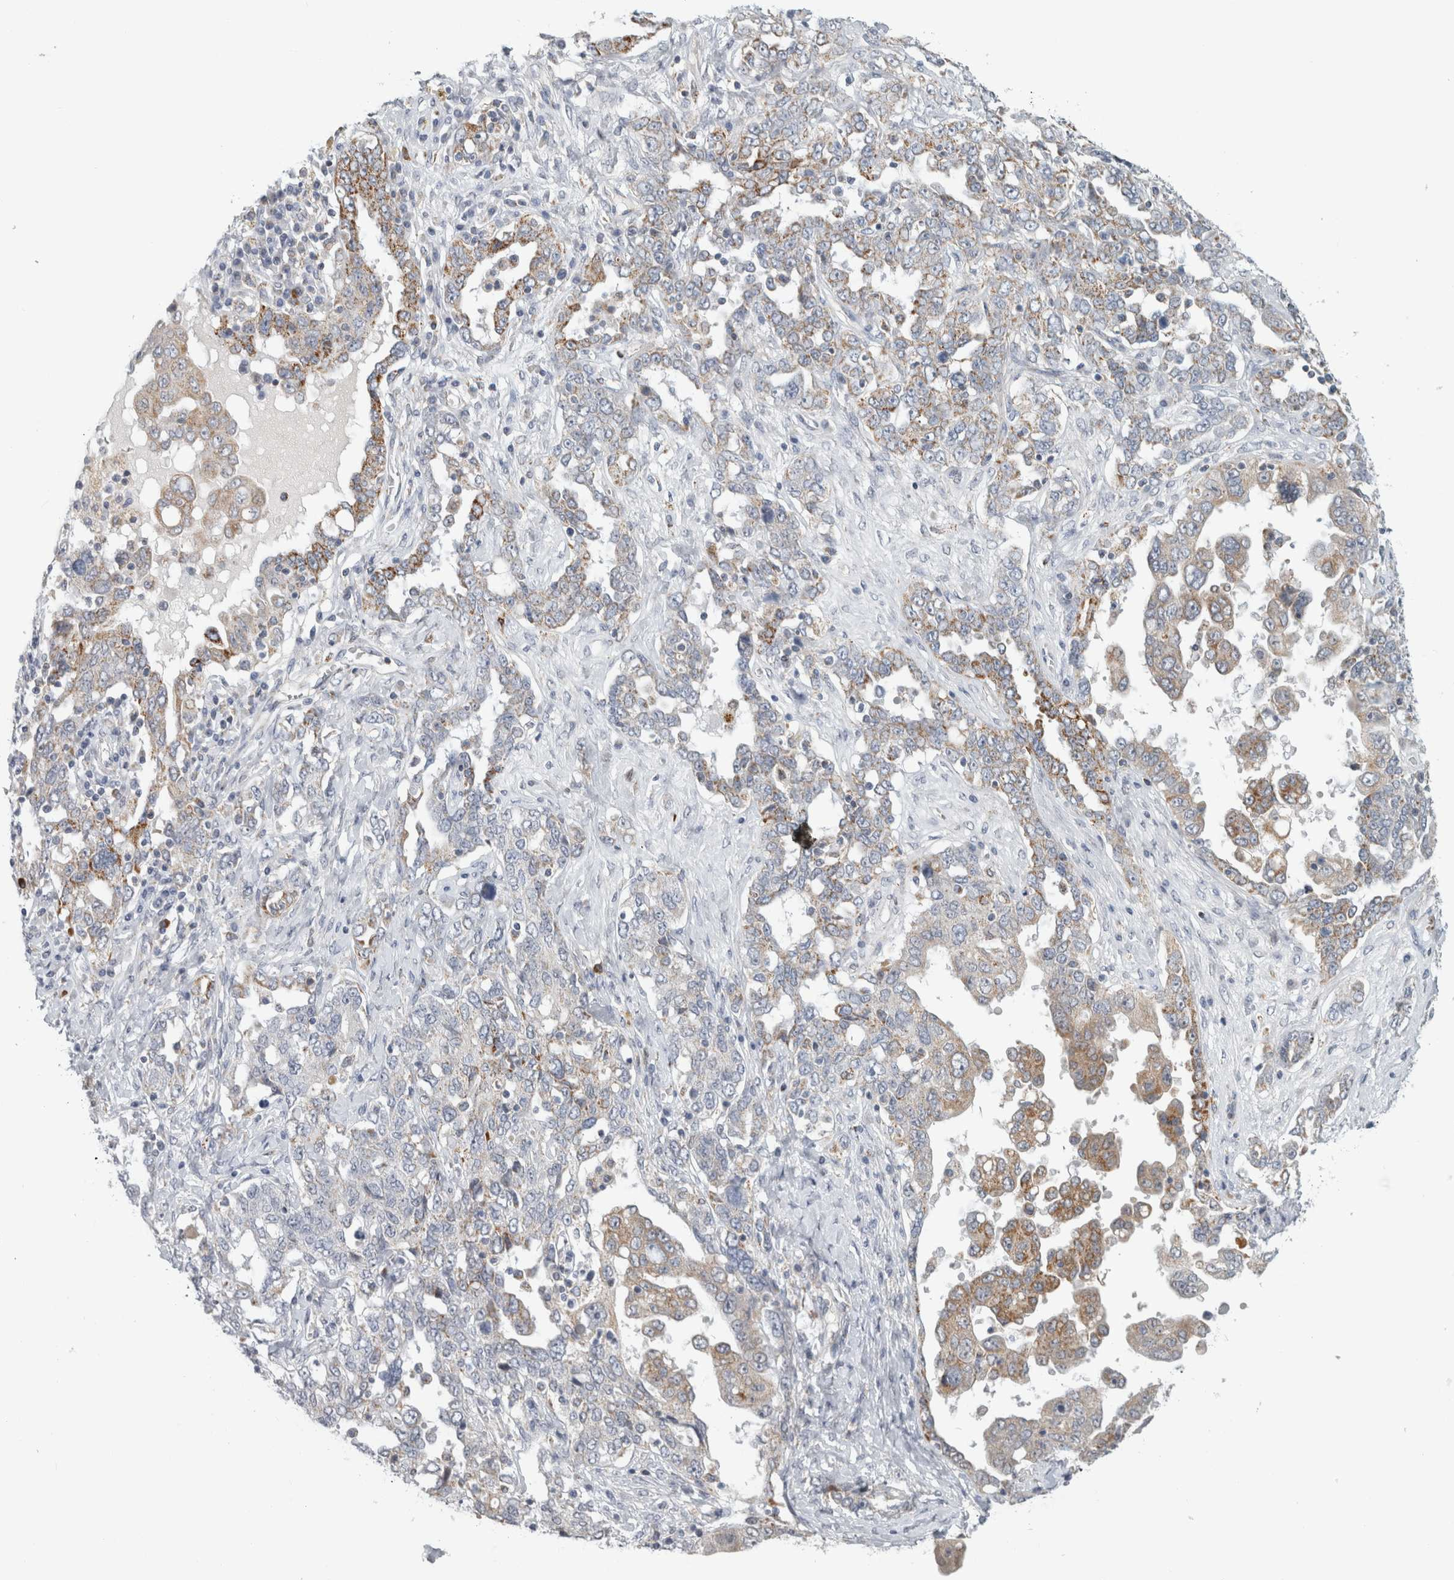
{"staining": {"intensity": "moderate", "quantity": "25%-75%", "location": "cytoplasmic/membranous"}, "tissue": "ovarian cancer", "cell_type": "Tumor cells", "image_type": "cancer", "snomed": [{"axis": "morphology", "description": "Carcinoma, endometroid"}, {"axis": "topography", "description": "Ovary"}], "caption": "Immunohistochemistry image of neoplastic tissue: human ovarian endometroid carcinoma stained using immunohistochemistry displays medium levels of moderate protein expression localized specifically in the cytoplasmic/membranous of tumor cells, appearing as a cytoplasmic/membranous brown color.", "gene": "RAB18", "patient": {"sex": "female", "age": 62}}